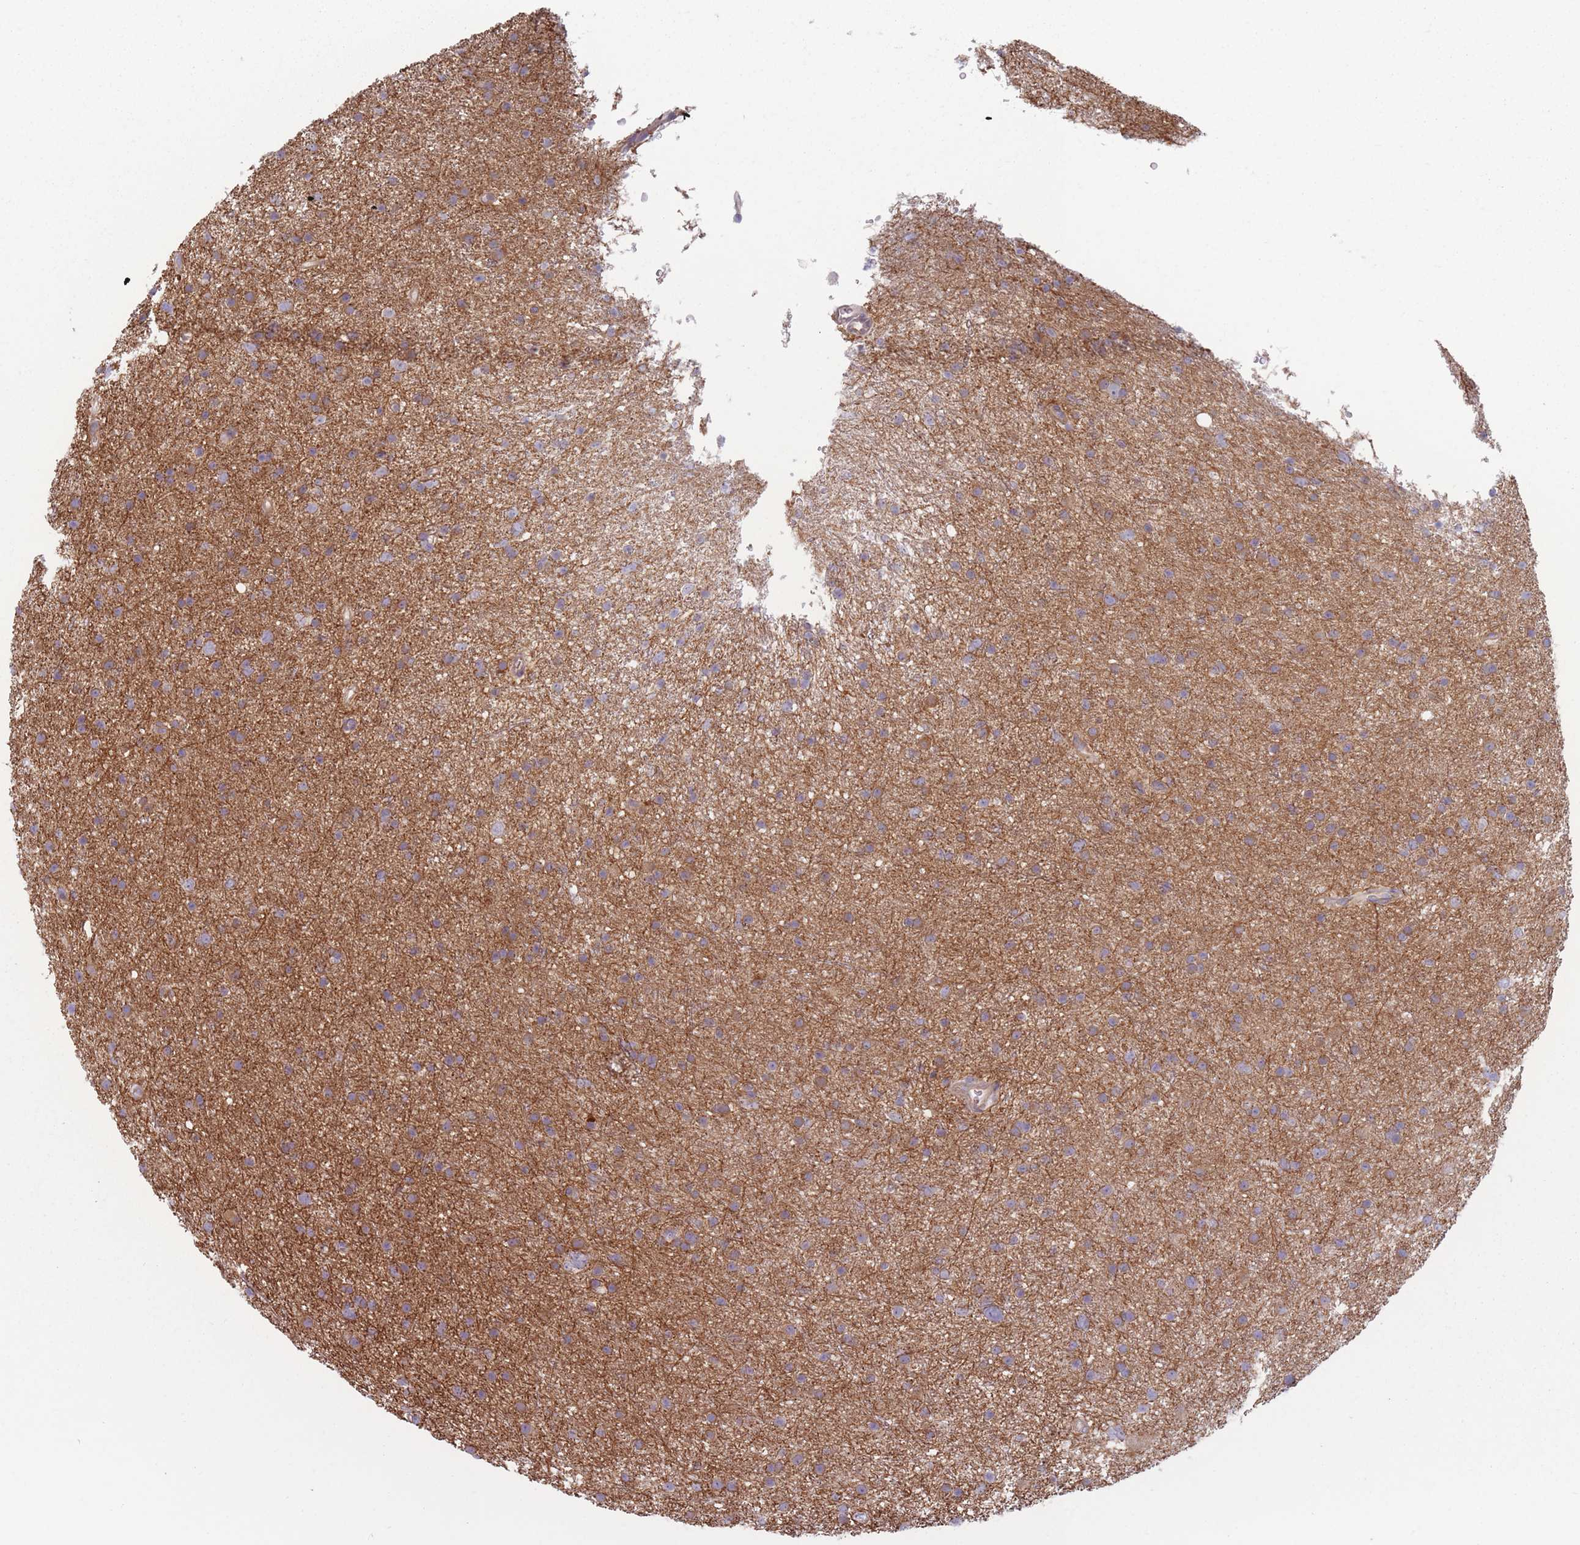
{"staining": {"intensity": "weak", "quantity": "25%-75%", "location": "cytoplasmic/membranous"}, "tissue": "glioma", "cell_type": "Tumor cells", "image_type": "cancer", "snomed": [{"axis": "morphology", "description": "Glioma, malignant, Low grade"}, {"axis": "topography", "description": "Cerebral cortex"}], "caption": "This histopathology image shows immunohistochemistry staining of malignant glioma (low-grade), with low weak cytoplasmic/membranous expression in approximately 25%-75% of tumor cells.", "gene": "HSBP1L1", "patient": {"sex": "female", "age": 39}}